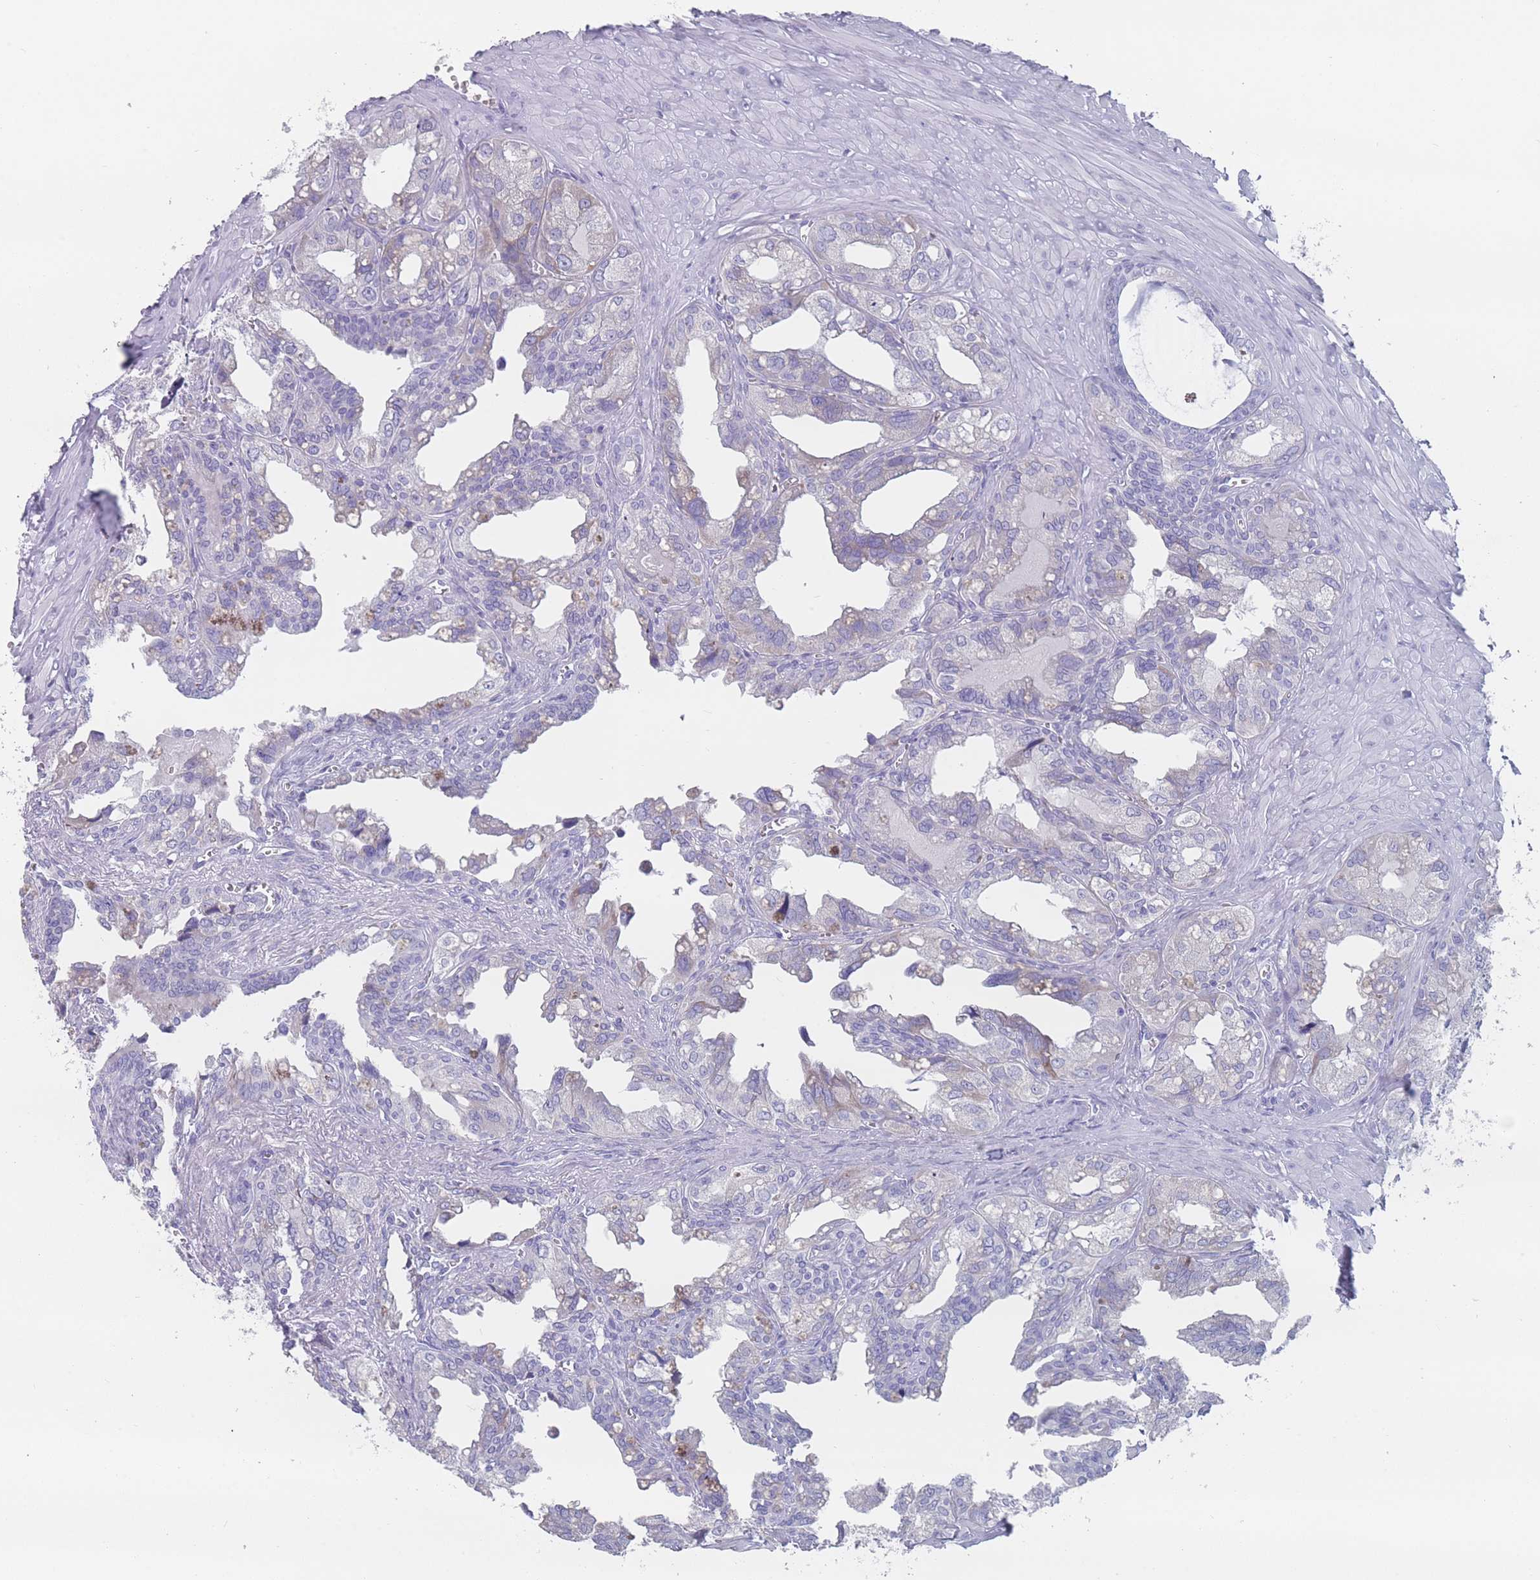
{"staining": {"intensity": "negative", "quantity": "none", "location": "none"}, "tissue": "seminal vesicle", "cell_type": "Glandular cells", "image_type": "normal", "snomed": [{"axis": "morphology", "description": "Normal tissue, NOS"}, {"axis": "topography", "description": "Seminal veicle"}], "caption": "This is an immunohistochemistry image of unremarkable human seminal vesicle. There is no expression in glandular cells.", "gene": "ST8SIA5", "patient": {"sex": "male", "age": 67}}